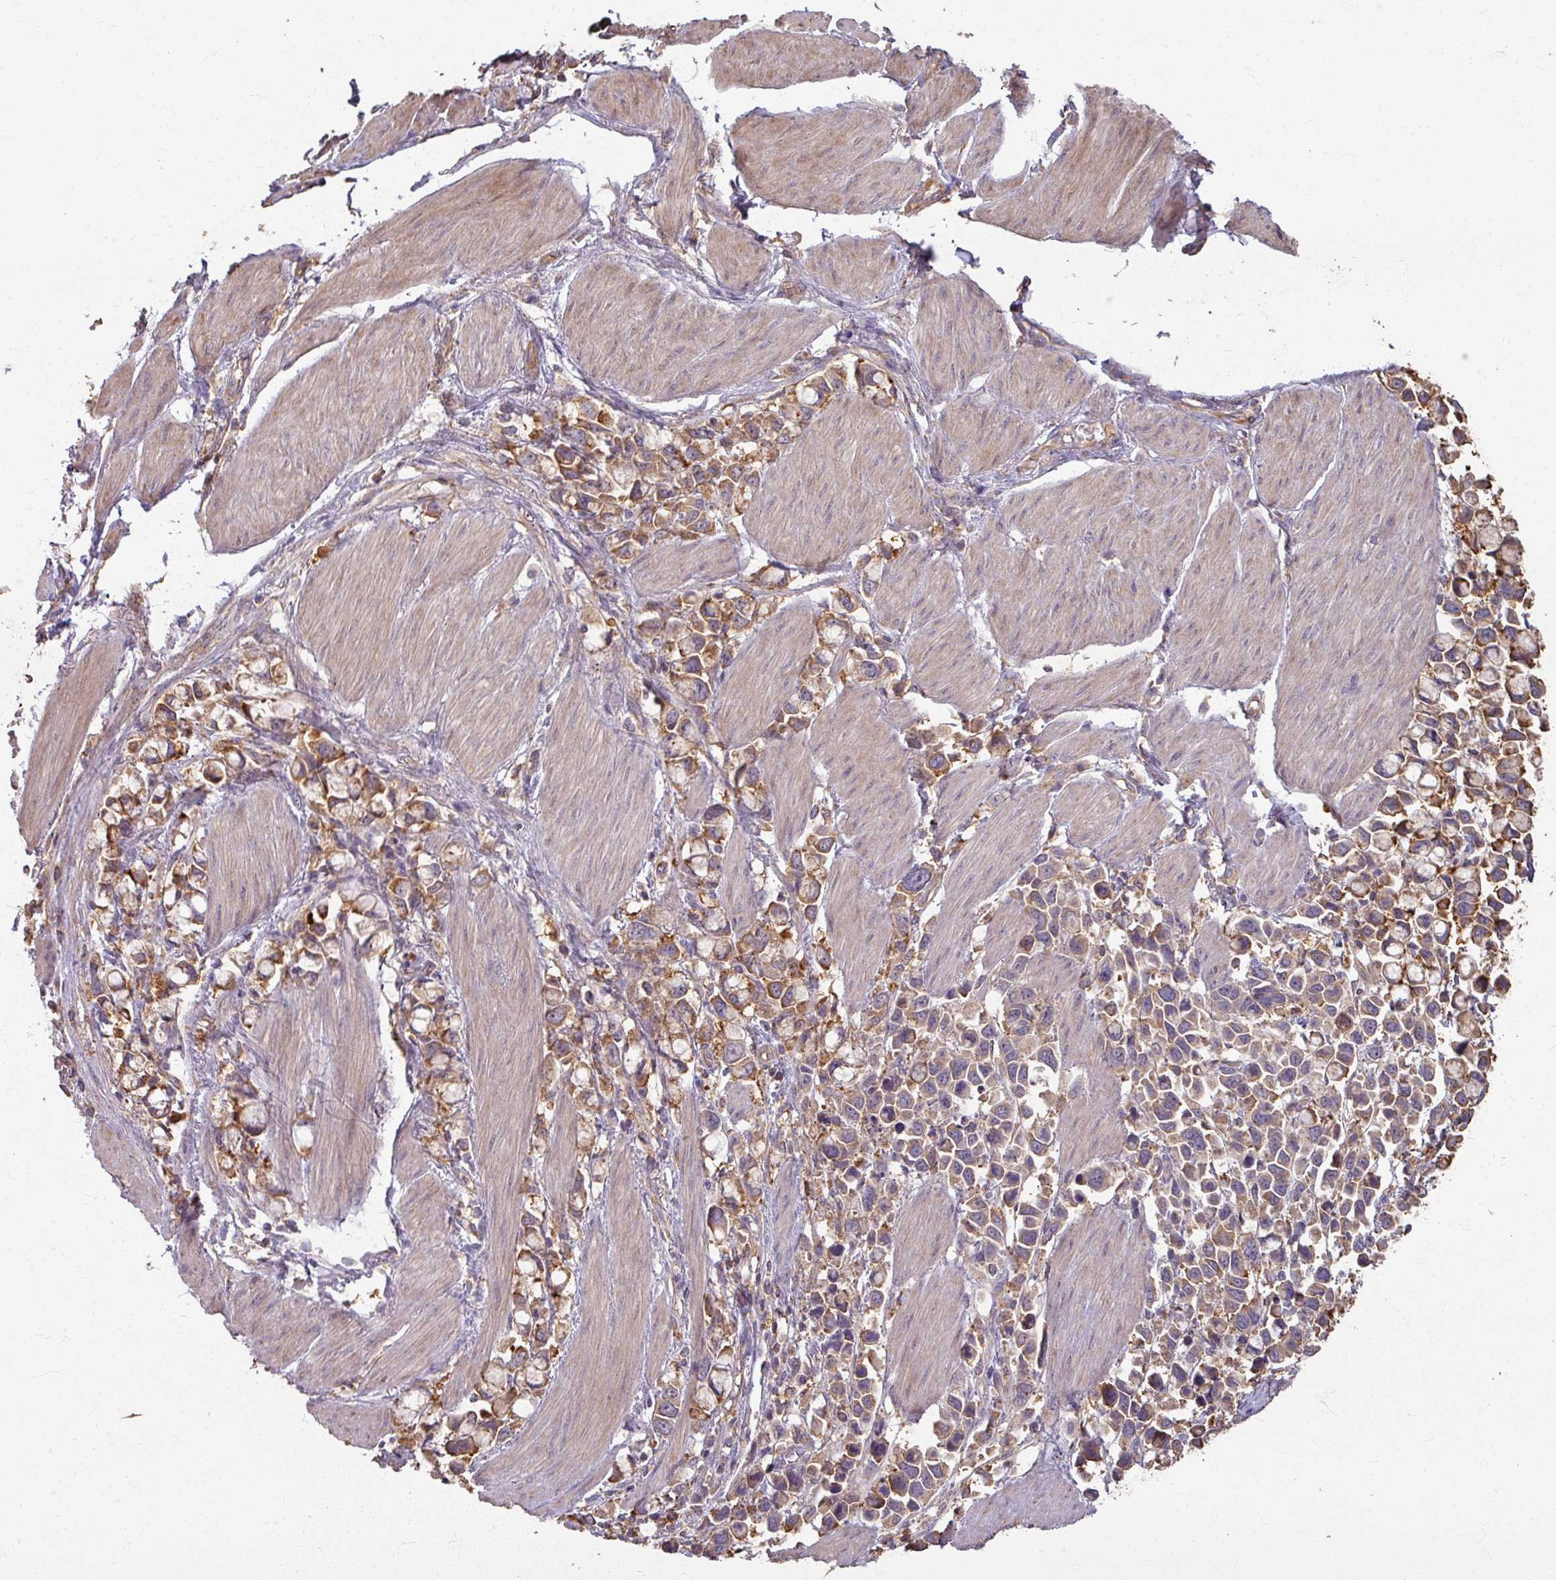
{"staining": {"intensity": "moderate", "quantity": ">75%", "location": "cytoplasmic/membranous"}, "tissue": "stomach cancer", "cell_type": "Tumor cells", "image_type": "cancer", "snomed": [{"axis": "morphology", "description": "Adenocarcinoma, NOS"}, {"axis": "topography", "description": "Stomach"}], "caption": "A brown stain shows moderate cytoplasmic/membranous expression of a protein in human stomach cancer tumor cells.", "gene": "CCDC68", "patient": {"sex": "female", "age": 81}}